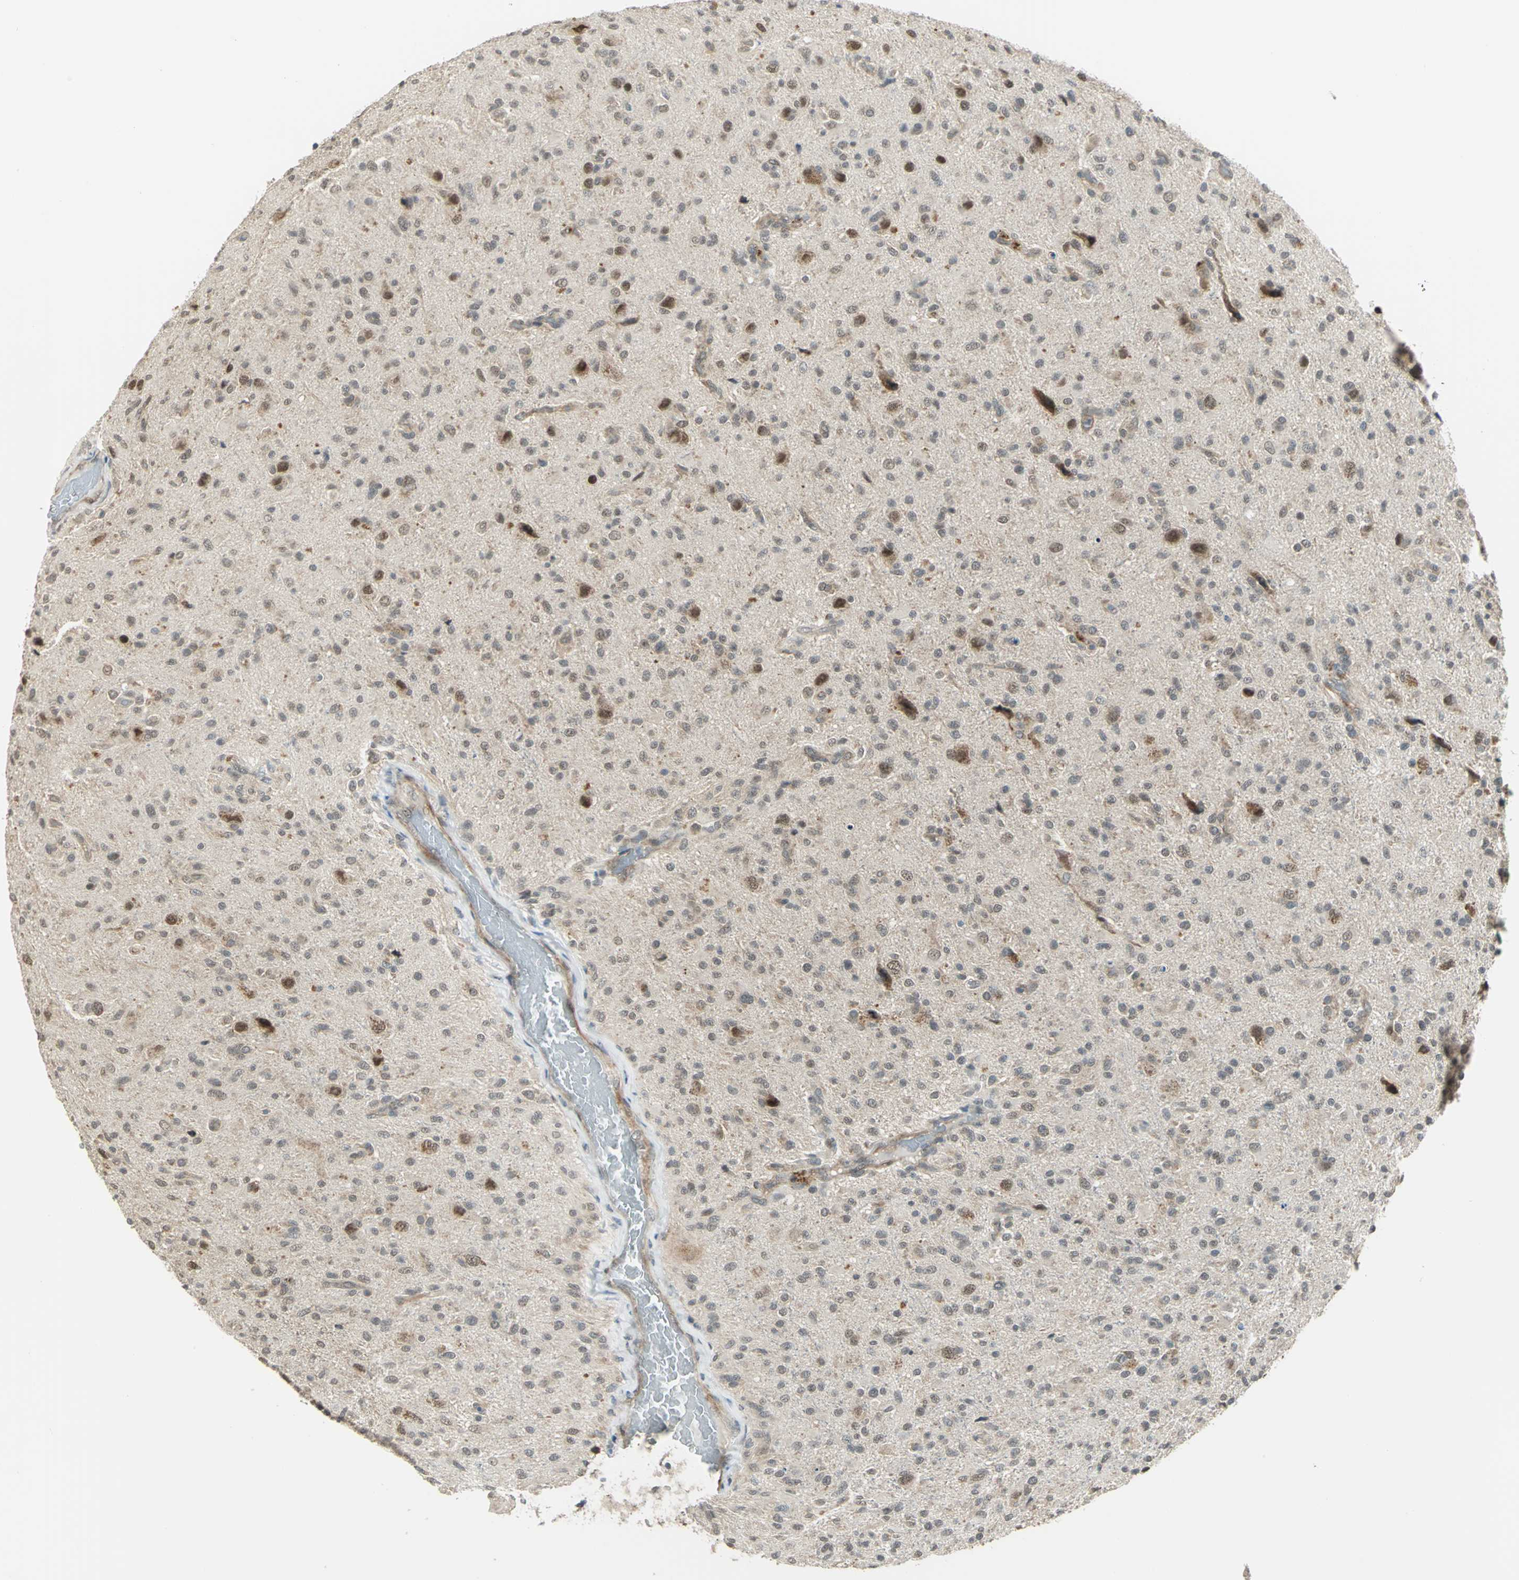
{"staining": {"intensity": "weak", "quantity": ">75%", "location": "cytoplasmic/membranous"}, "tissue": "glioma", "cell_type": "Tumor cells", "image_type": "cancer", "snomed": [{"axis": "morphology", "description": "Glioma, malignant, High grade"}, {"axis": "topography", "description": "Brain"}], "caption": "Tumor cells show low levels of weak cytoplasmic/membranous positivity in about >75% of cells in glioma.", "gene": "PLAGL2", "patient": {"sex": "male", "age": 71}}